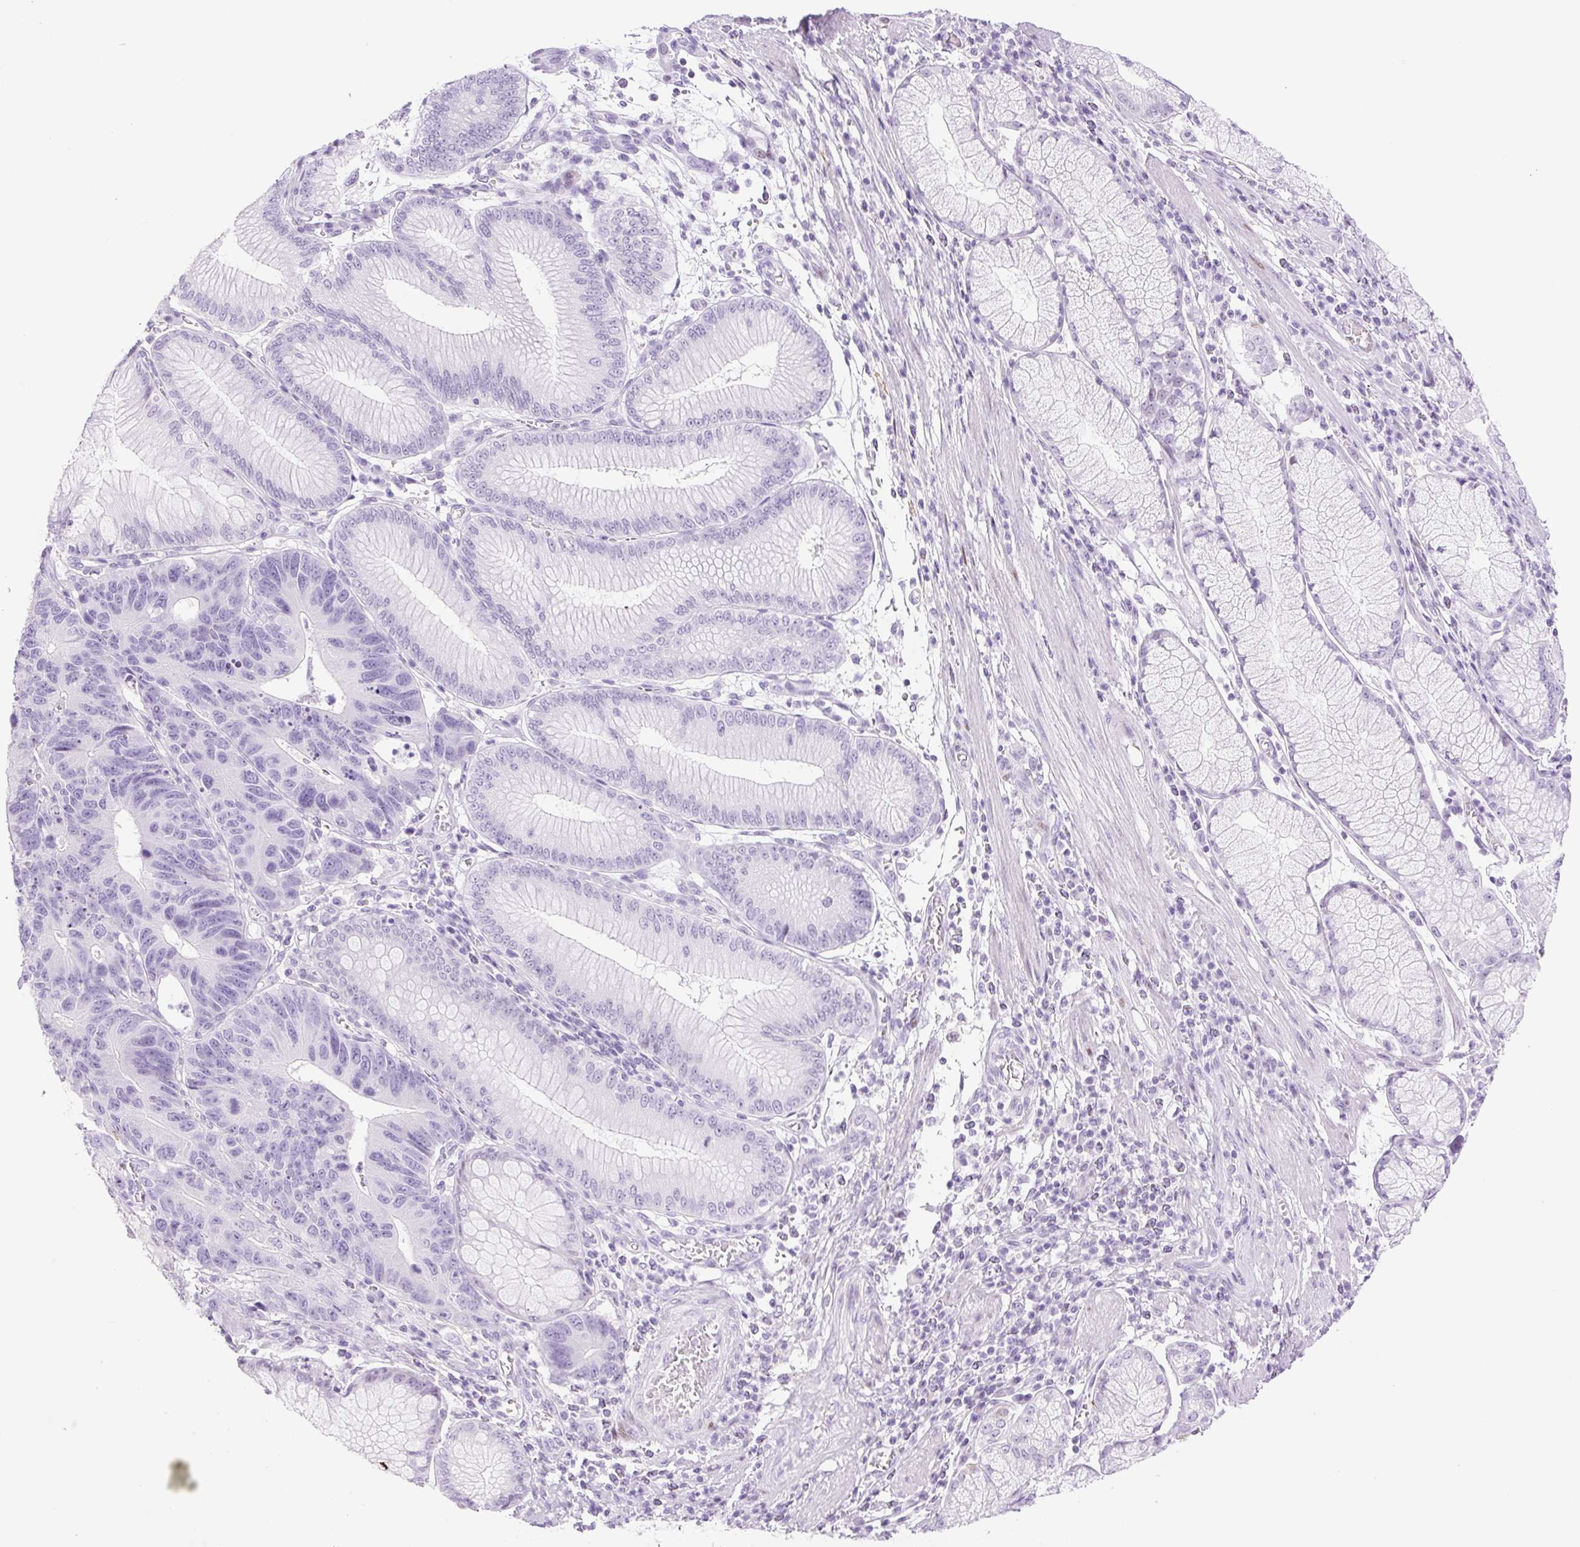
{"staining": {"intensity": "negative", "quantity": "none", "location": "none"}, "tissue": "stomach cancer", "cell_type": "Tumor cells", "image_type": "cancer", "snomed": [{"axis": "morphology", "description": "Adenocarcinoma, NOS"}, {"axis": "topography", "description": "Stomach"}], "caption": "Tumor cells show no significant positivity in adenocarcinoma (stomach). (DAB immunohistochemistry with hematoxylin counter stain).", "gene": "SP140L", "patient": {"sex": "male", "age": 59}}